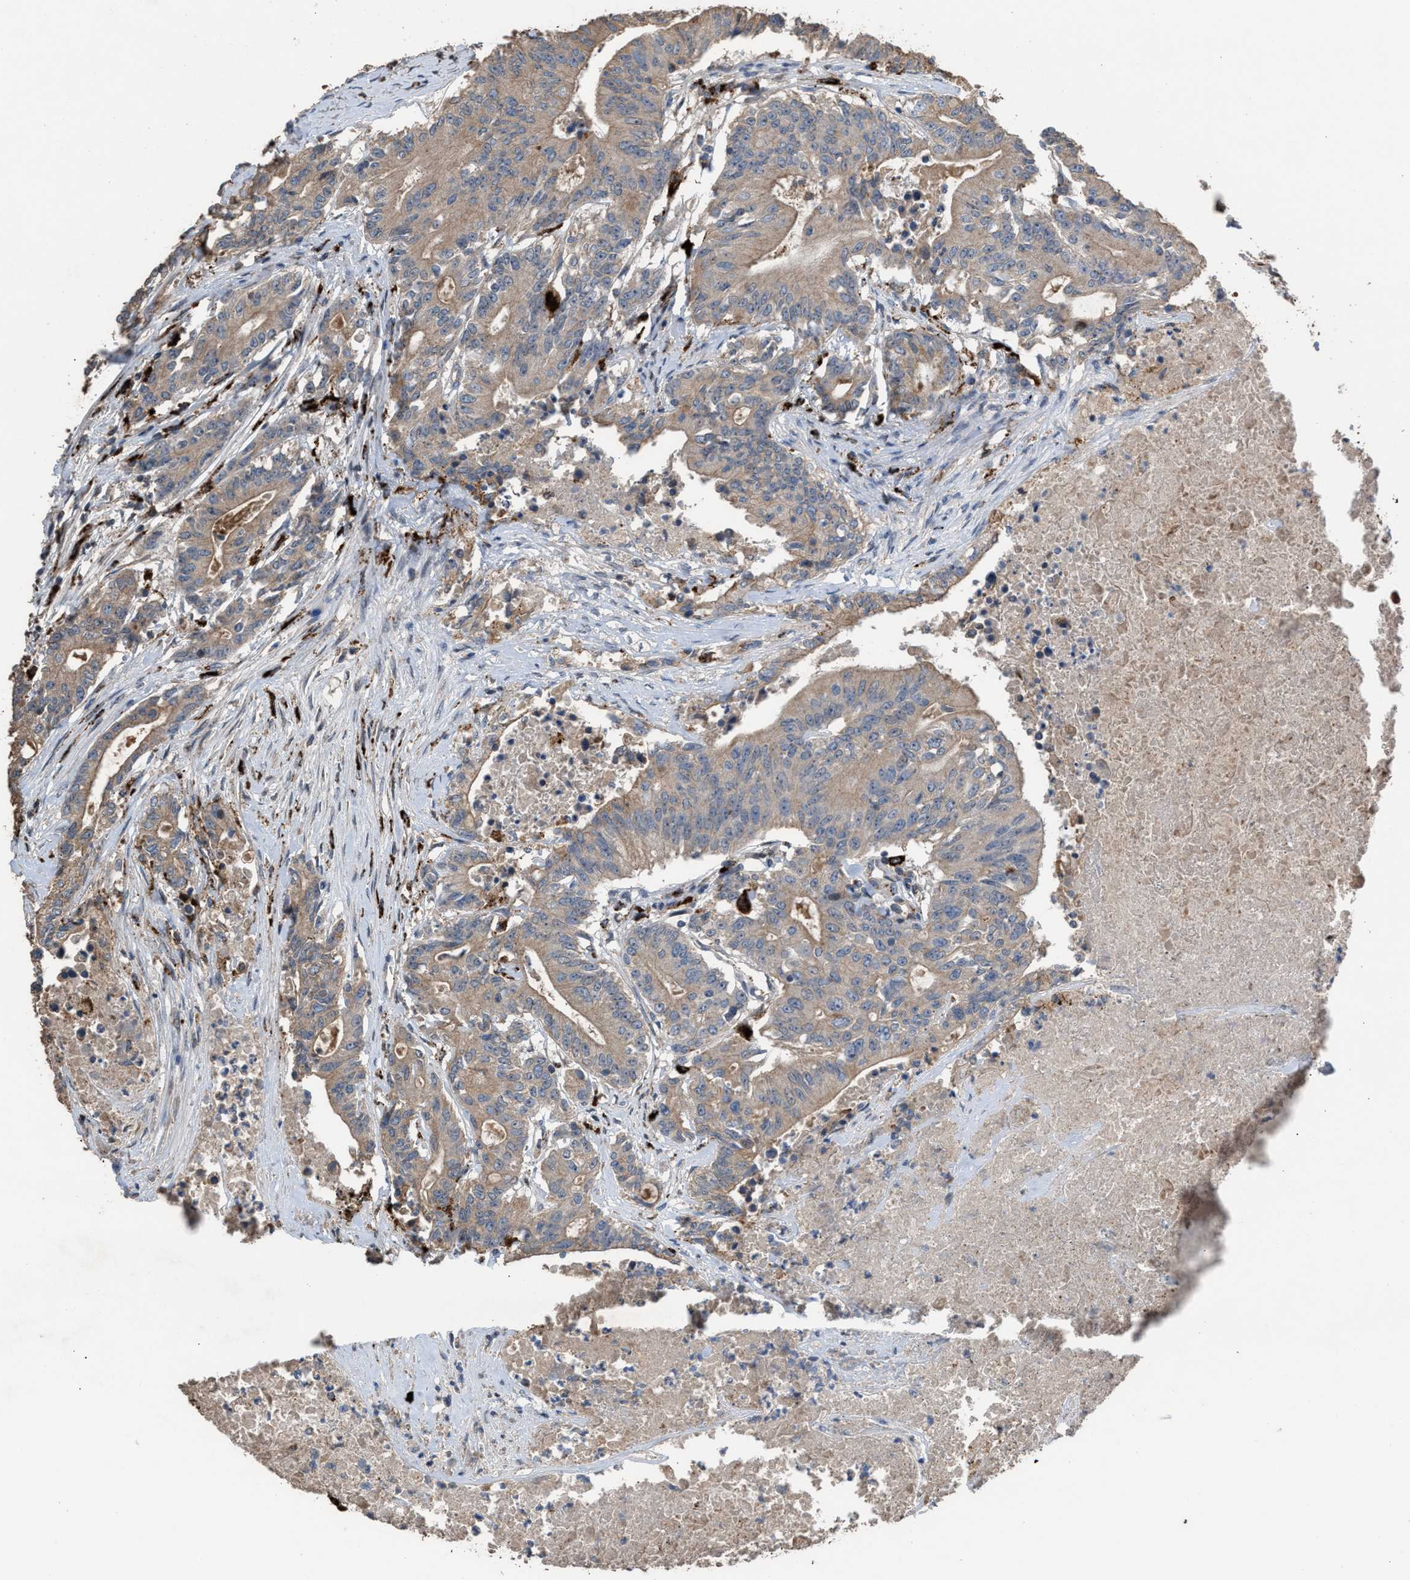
{"staining": {"intensity": "weak", "quantity": ">75%", "location": "cytoplasmic/membranous"}, "tissue": "colorectal cancer", "cell_type": "Tumor cells", "image_type": "cancer", "snomed": [{"axis": "morphology", "description": "Adenocarcinoma, NOS"}, {"axis": "topography", "description": "Colon"}], "caption": "Immunohistochemistry (DAB) staining of colorectal cancer demonstrates weak cytoplasmic/membranous protein expression in about >75% of tumor cells. The staining was performed using DAB (3,3'-diaminobenzidine) to visualize the protein expression in brown, while the nuclei were stained in blue with hematoxylin (Magnification: 20x).", "gene": "ELMO3", "patient": {"sex": "female", "age": 77}}